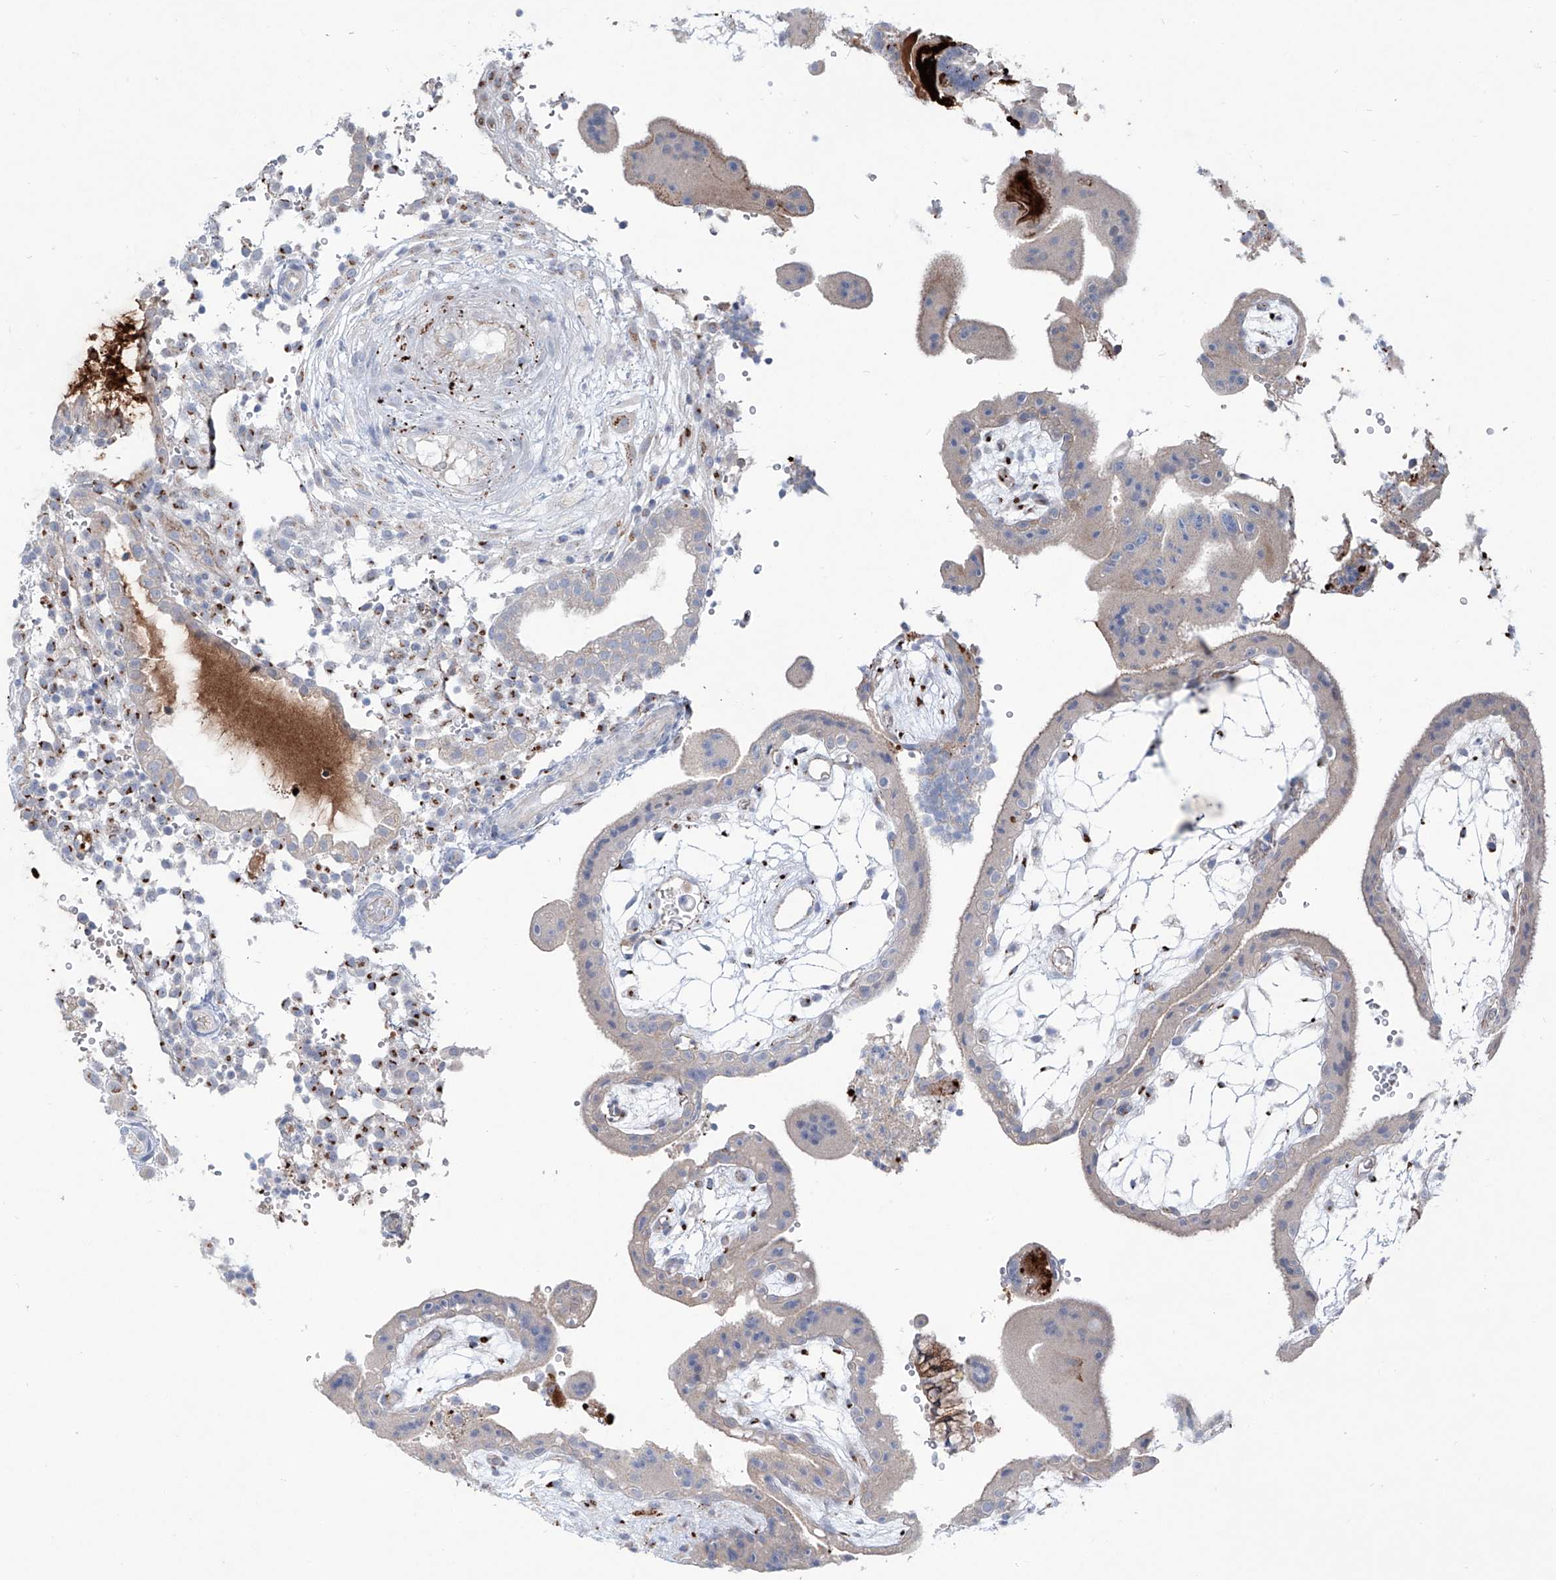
{"staining": {"intensity": "negative", "quantity": "none", "location": "none"}, "tissue": "placenta", "cell_type": "Trophoblastic cells", "image_type": "normal", "snomed": [{"axis": "morphology", "description": "Normal tissue, NOS"}, {"axis": "topography", "description": "Placenta"}], "caption": "Immunohistochemical staining of benign placenta reveals no significant staining in trophoblastic cells.", "gene": "CDH5", "patient": {"sex": "female", "age": 18}}